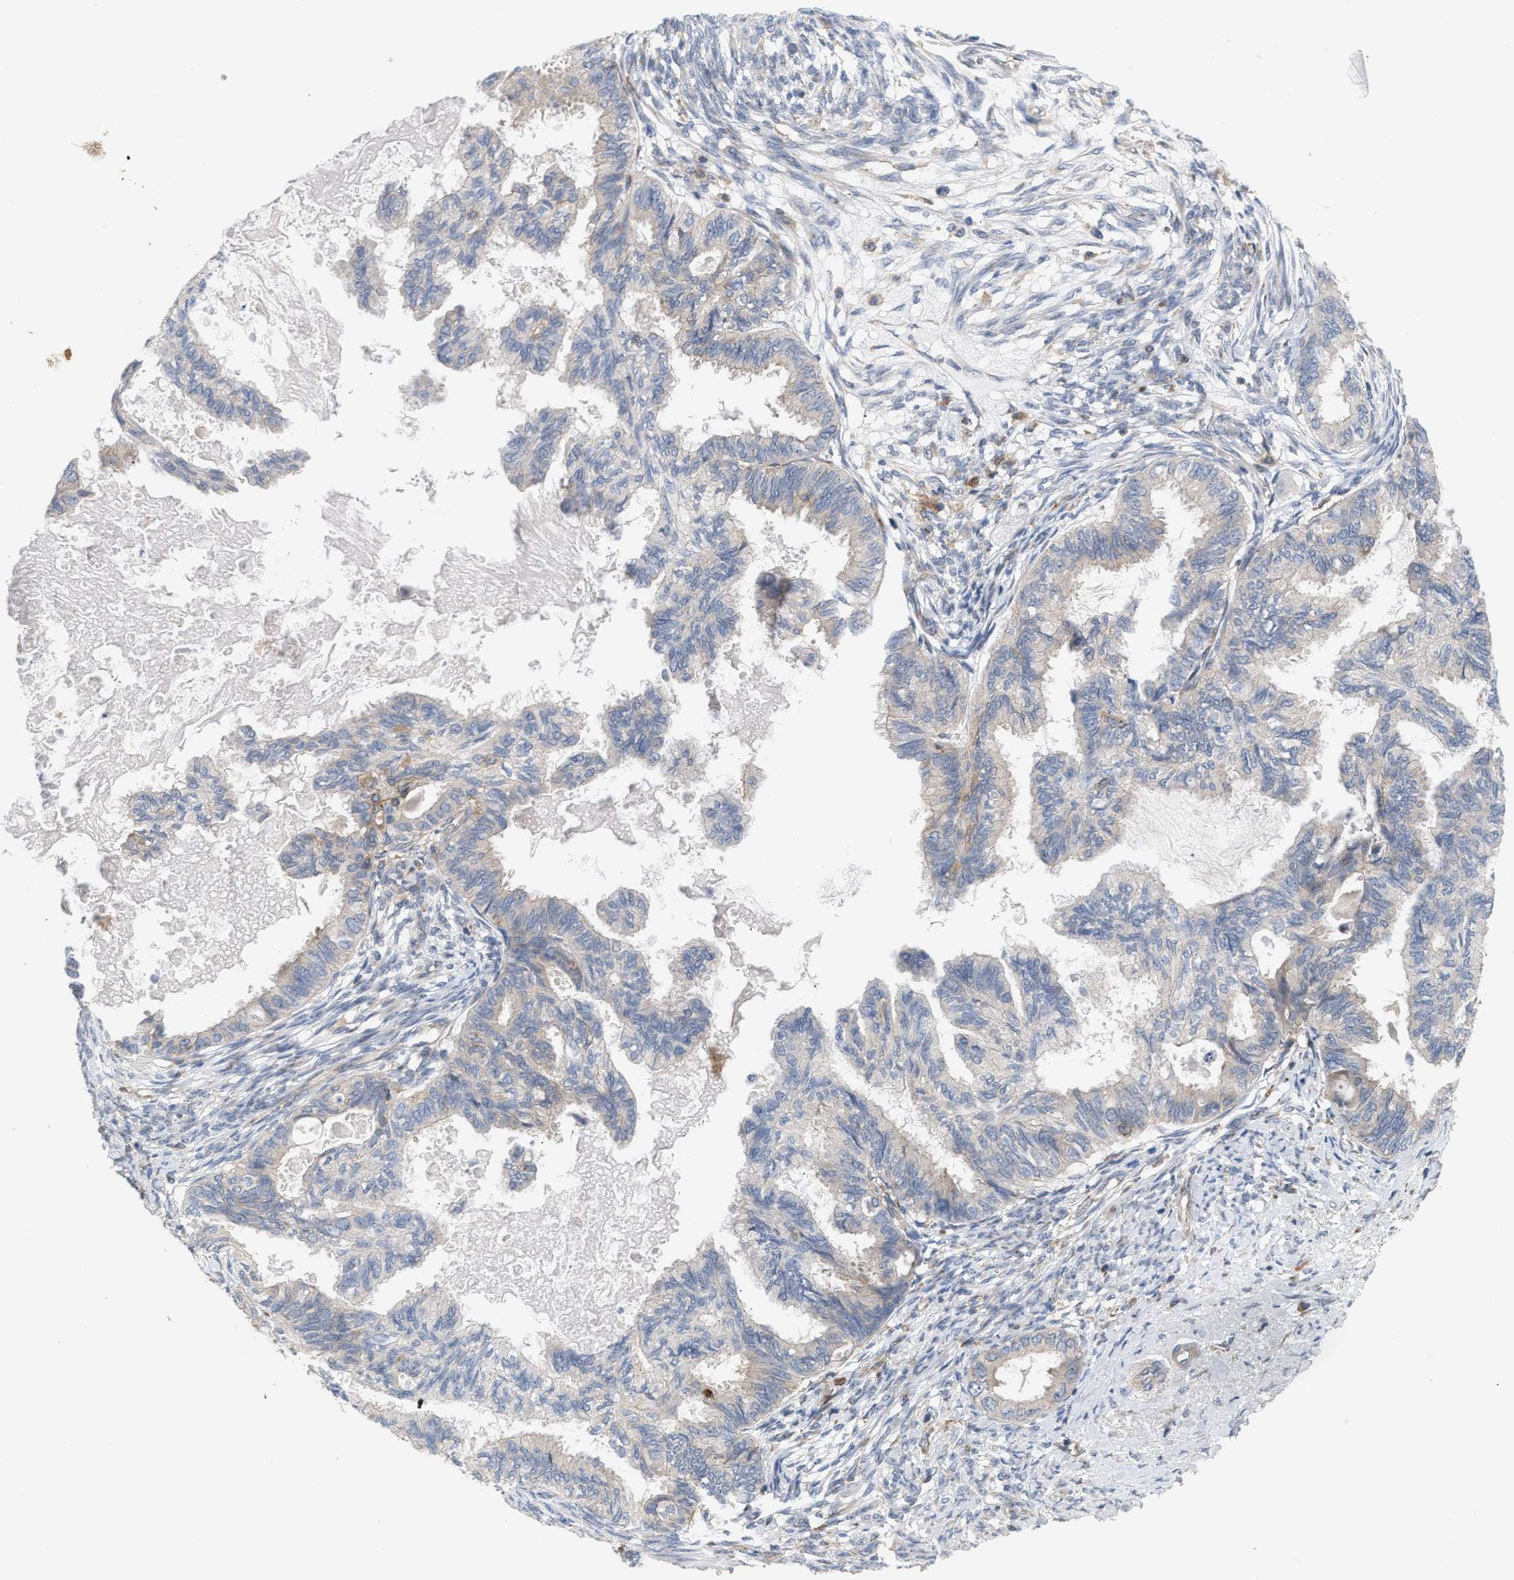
{"staining": {"intensity": "weak", "quantity": "<25%", "location": "cytoplasmic/membranous"}, "tissue": "cervical cancer", "cell_type": "Tumor cells", "image_type": "cancer", "snomed": [{"axis": "morphology", "description": "Normal tissue, NOS"}, {"axis": "morphology", "description": "Adenocarcinoma, NOS"}, {"axis": "topography", "description": "Cervix"}, {"axis": "topography", "description": "Endometrium"}], "caption": "The histopathology image exhibits no significant positivity in tumor cells of cervical cancer (adenocarcinoma). (Brightfield microscopy of DAB (3,3'-diaminobenzidine) immunohistochemistry (IHC) at high magnification).", "gene": "DBNL", "patient": {"sex": "female", "age": 86}}